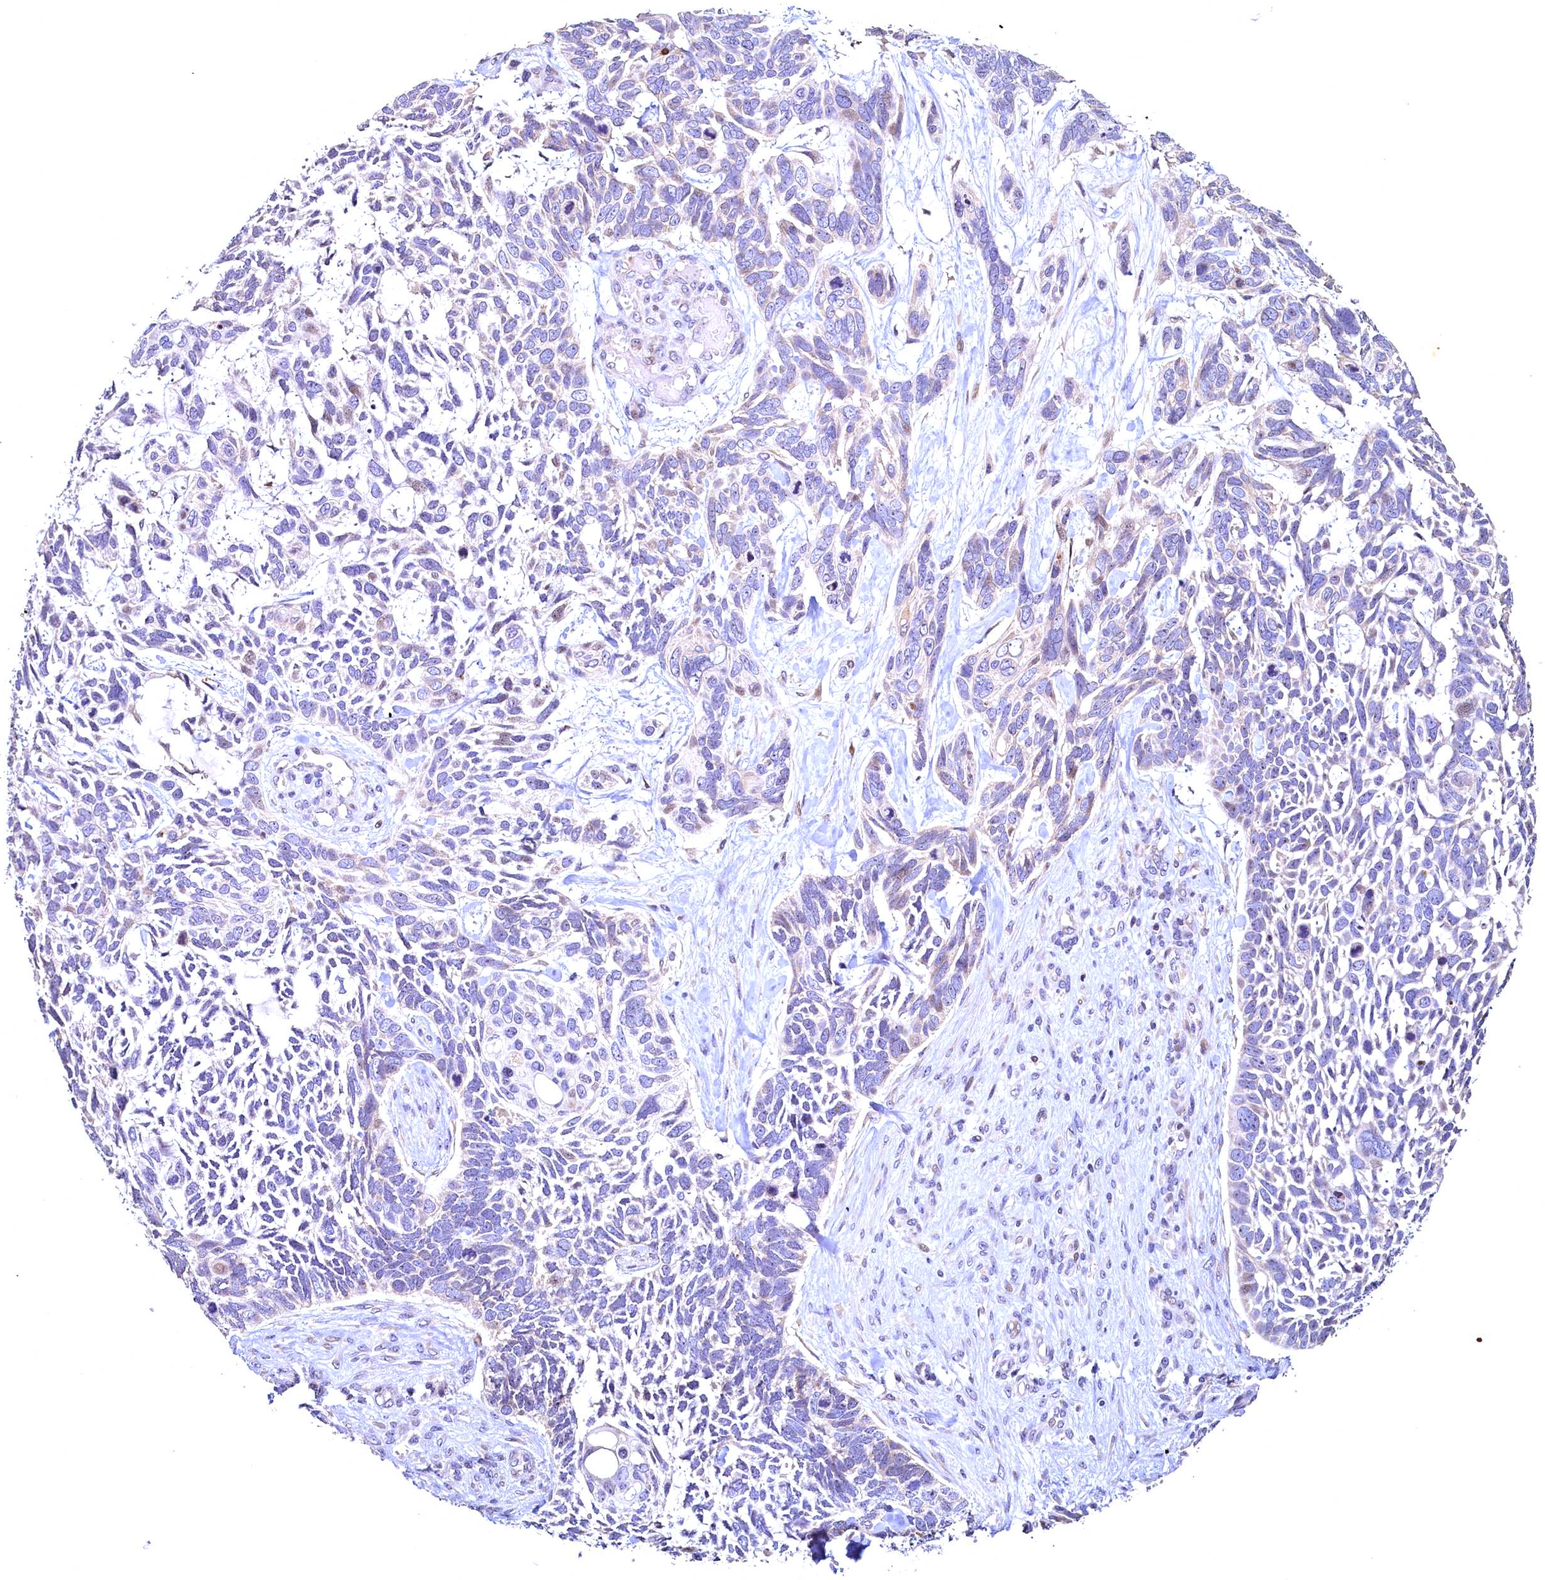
{"staining": {"intensity": "weak", "quantity": "<25%", "location": "cytoplasmic/membranous"}, "tissue": "skin cancer", "cell_type": "Tumor cells", "image_type": "cancer", "snomed": [{"axis": "morphology", "description": "Basal cell carcinoma"}, {"axis": "topography", "description": "Skin"}], "caption": "Photomicrograph shows no significant protein staining in tumor cells of skin cancer.", "gene": "LATS2", "patient": {"sex": "male", "age": 88}}